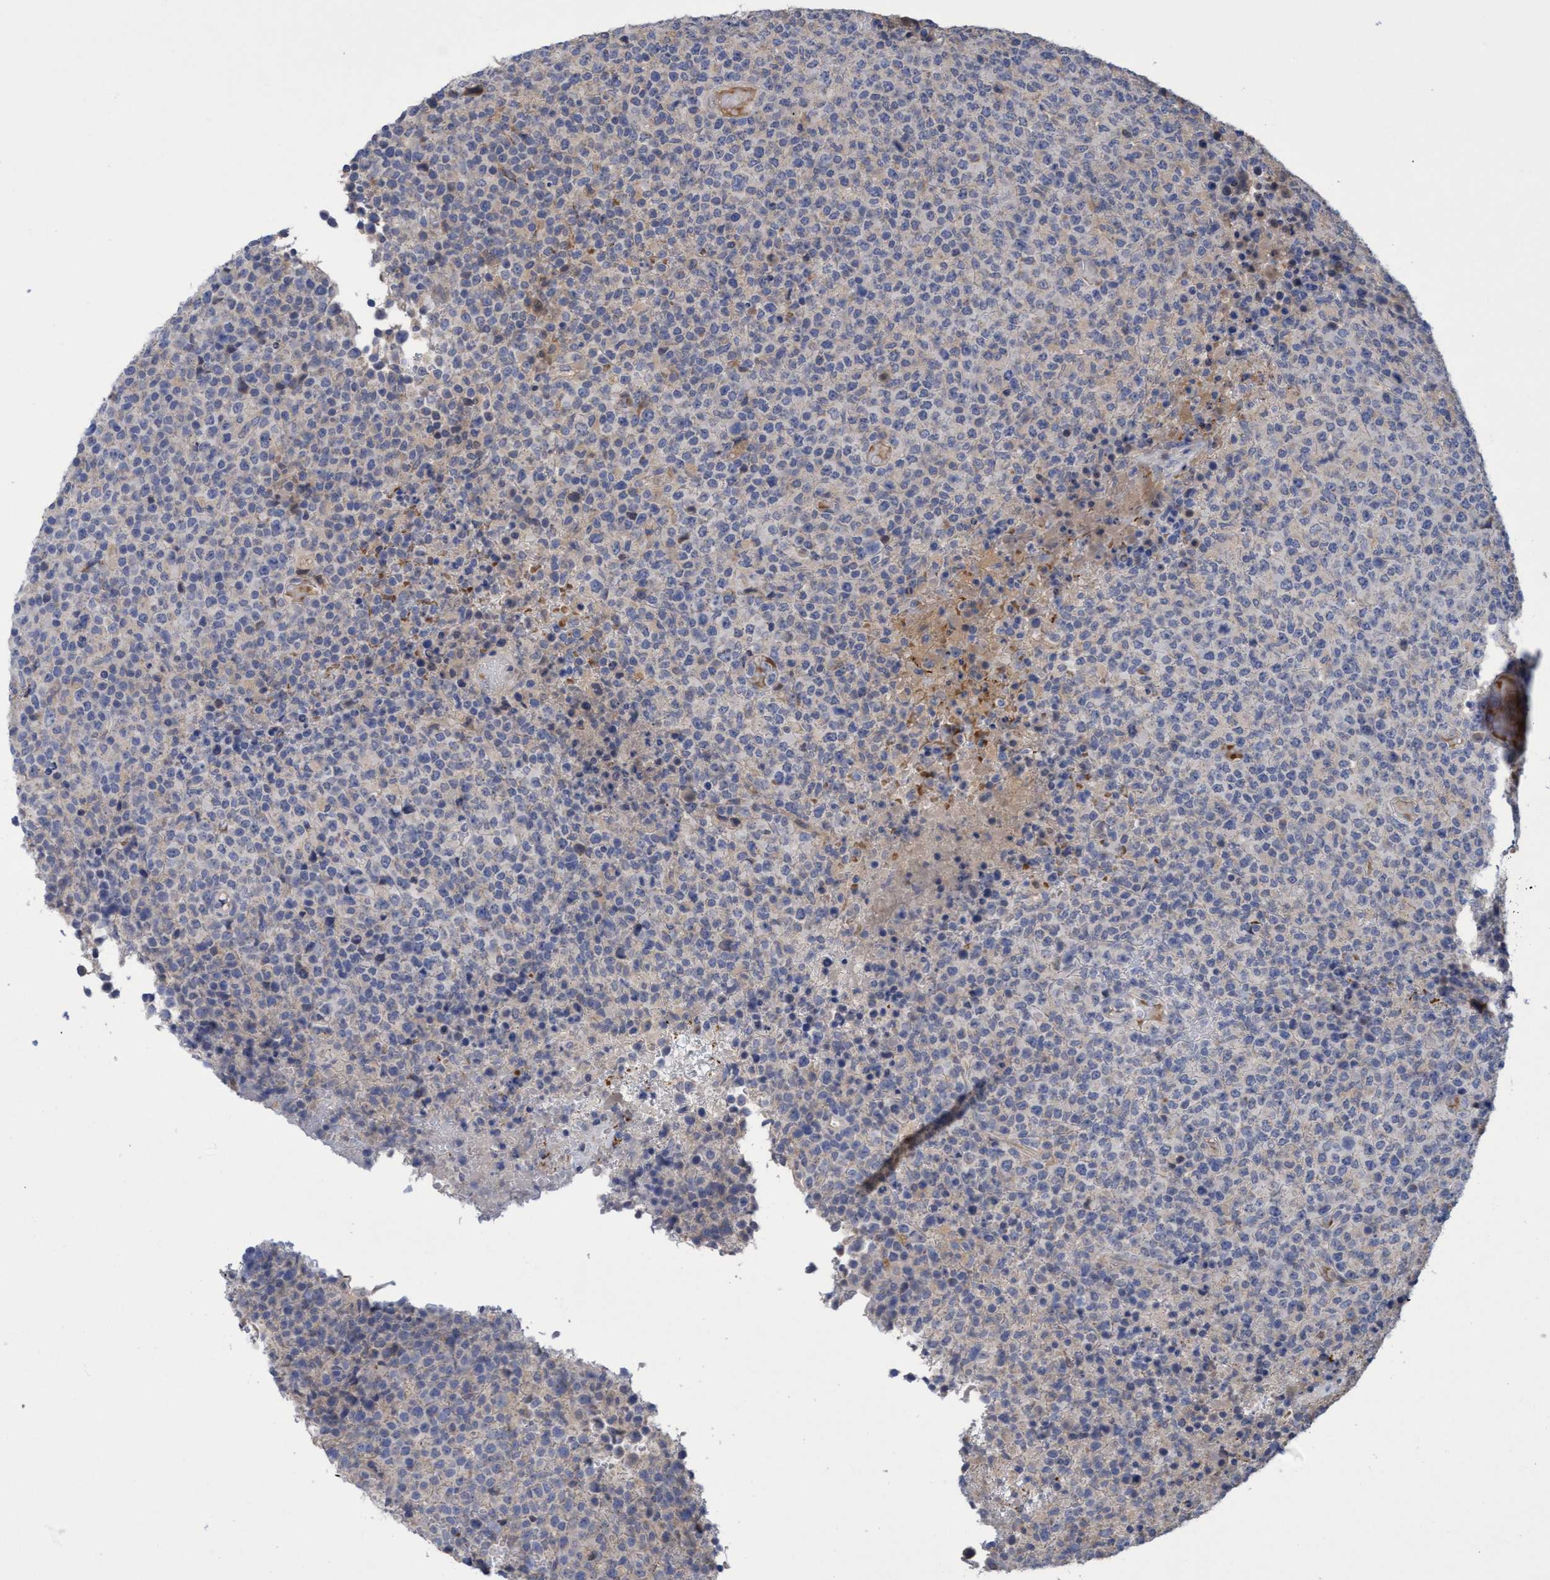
{"staining": {"intensity": "negative", "quantity": "none", "location": "none"}, "tissue": "lymphoma", "cell_type": "Tumor cells", "image_type": "cancer", "snomed": [{"axis": "morphology", "description": "Malignant lymphoma, non-Hodgkin's type, High grade"}, {"axis": "topography", "description": "Lymph node"}], "caption": "Immunohistochemical staining of malignant lymphoma, non-Hodgkin's type (high-grade) reveals no significant expression in tumor cells.", "gene": "SEMA4D", "patient": {"sex": "male", "age": 13}}